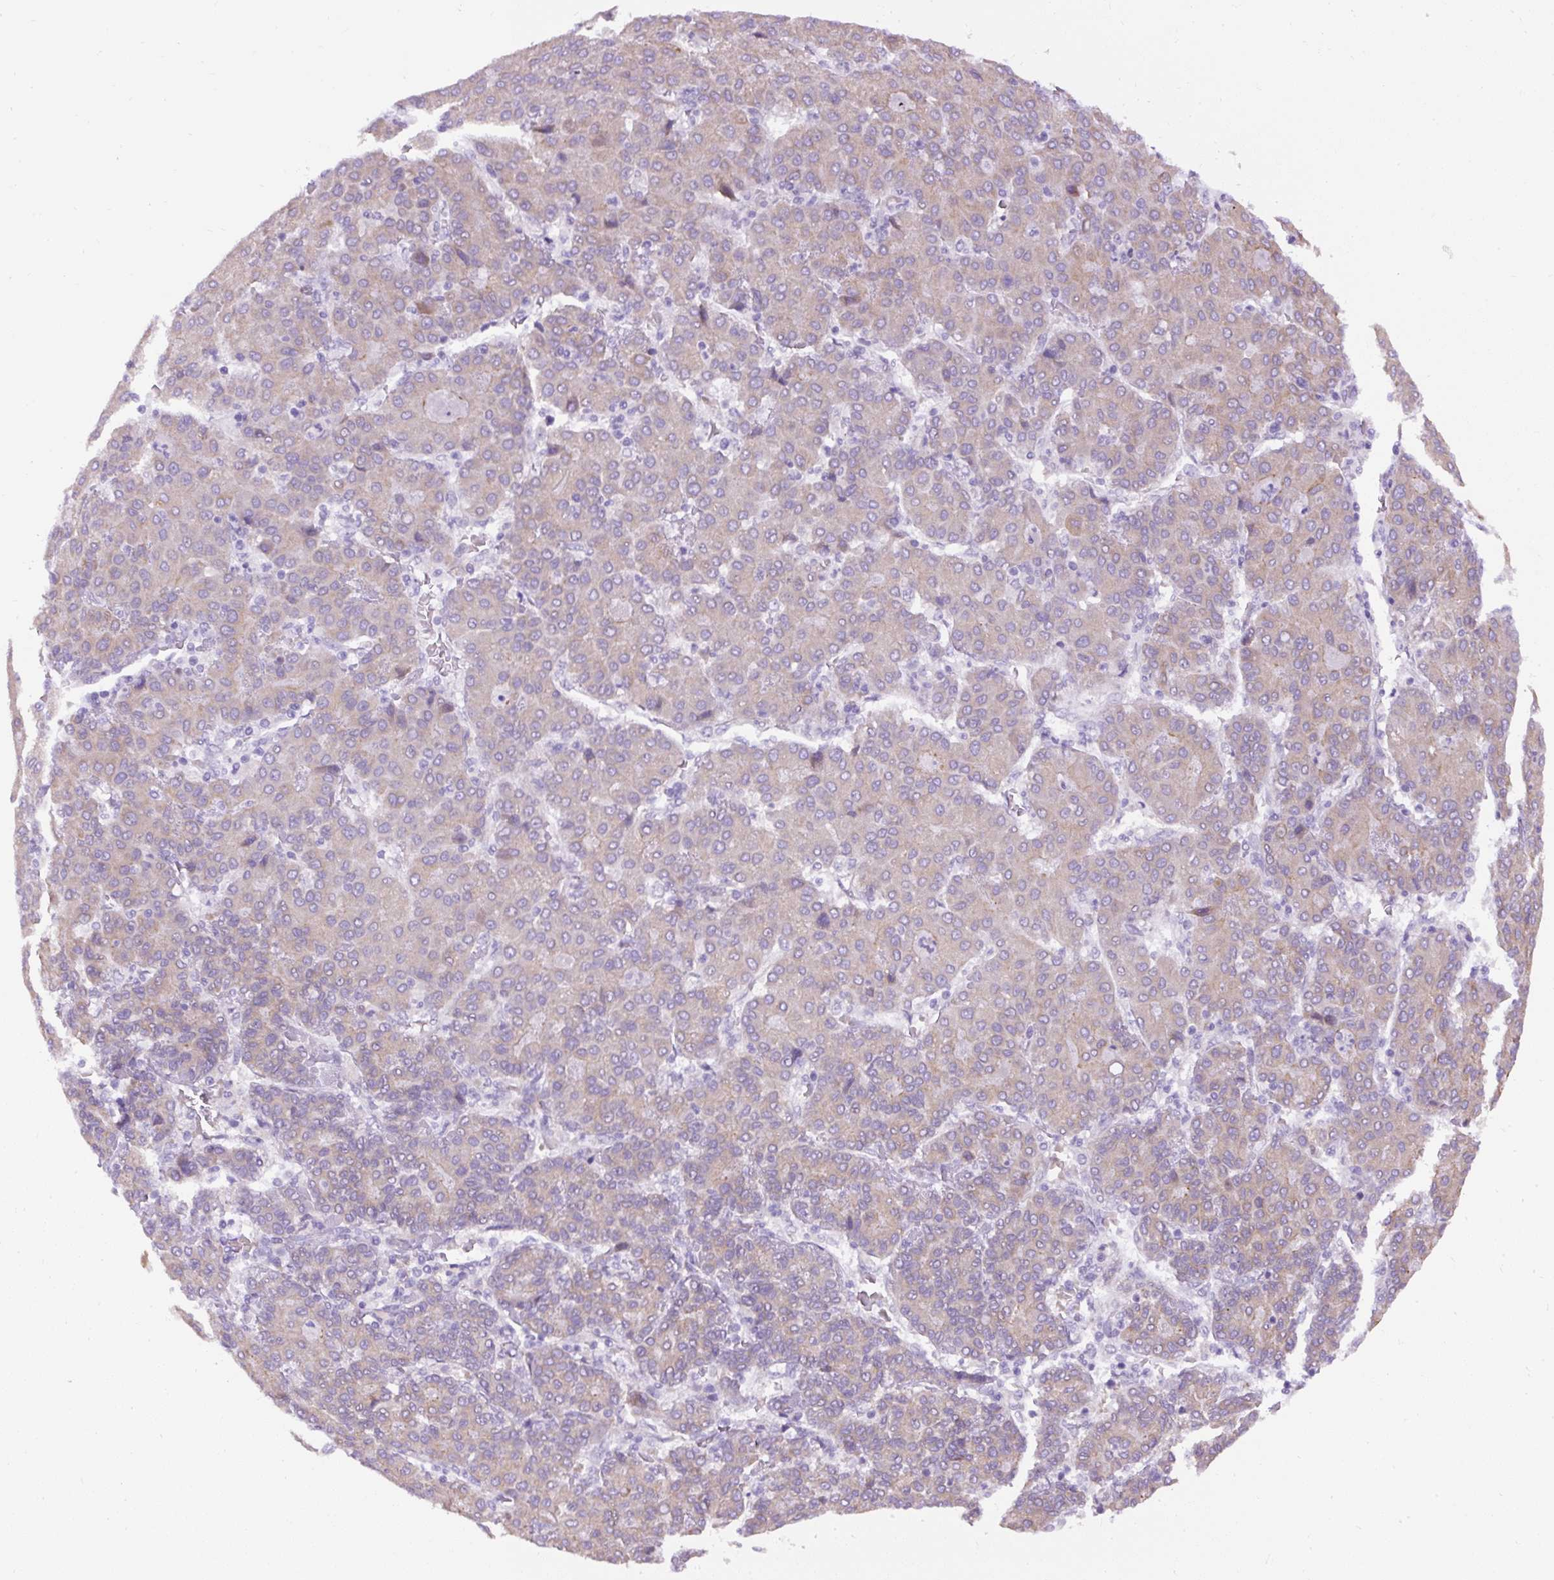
{"staining": {"intensity": "weak", "quantity": "25%-75%", "location": "cytoplasmic/membranous"}, "tissue": "liver cancer", "cell_type": "Tumor cells", "image_type": "cancer", "snomed": [{"axis": "morphology", "description": "Carcinoma, Hepatocellular, NOS"}, {"axis": "topography", "description": "Liver"}], "caption": "The image reveals immunohistochemical staining of liver hepatocellular carcinoma. There is weak cytoplasmic/membranous positivity is identified in approximately 25%-75% of tumor cells.", "gene": "FAM149A", "patient": {"sex": "male", "age": 65}}